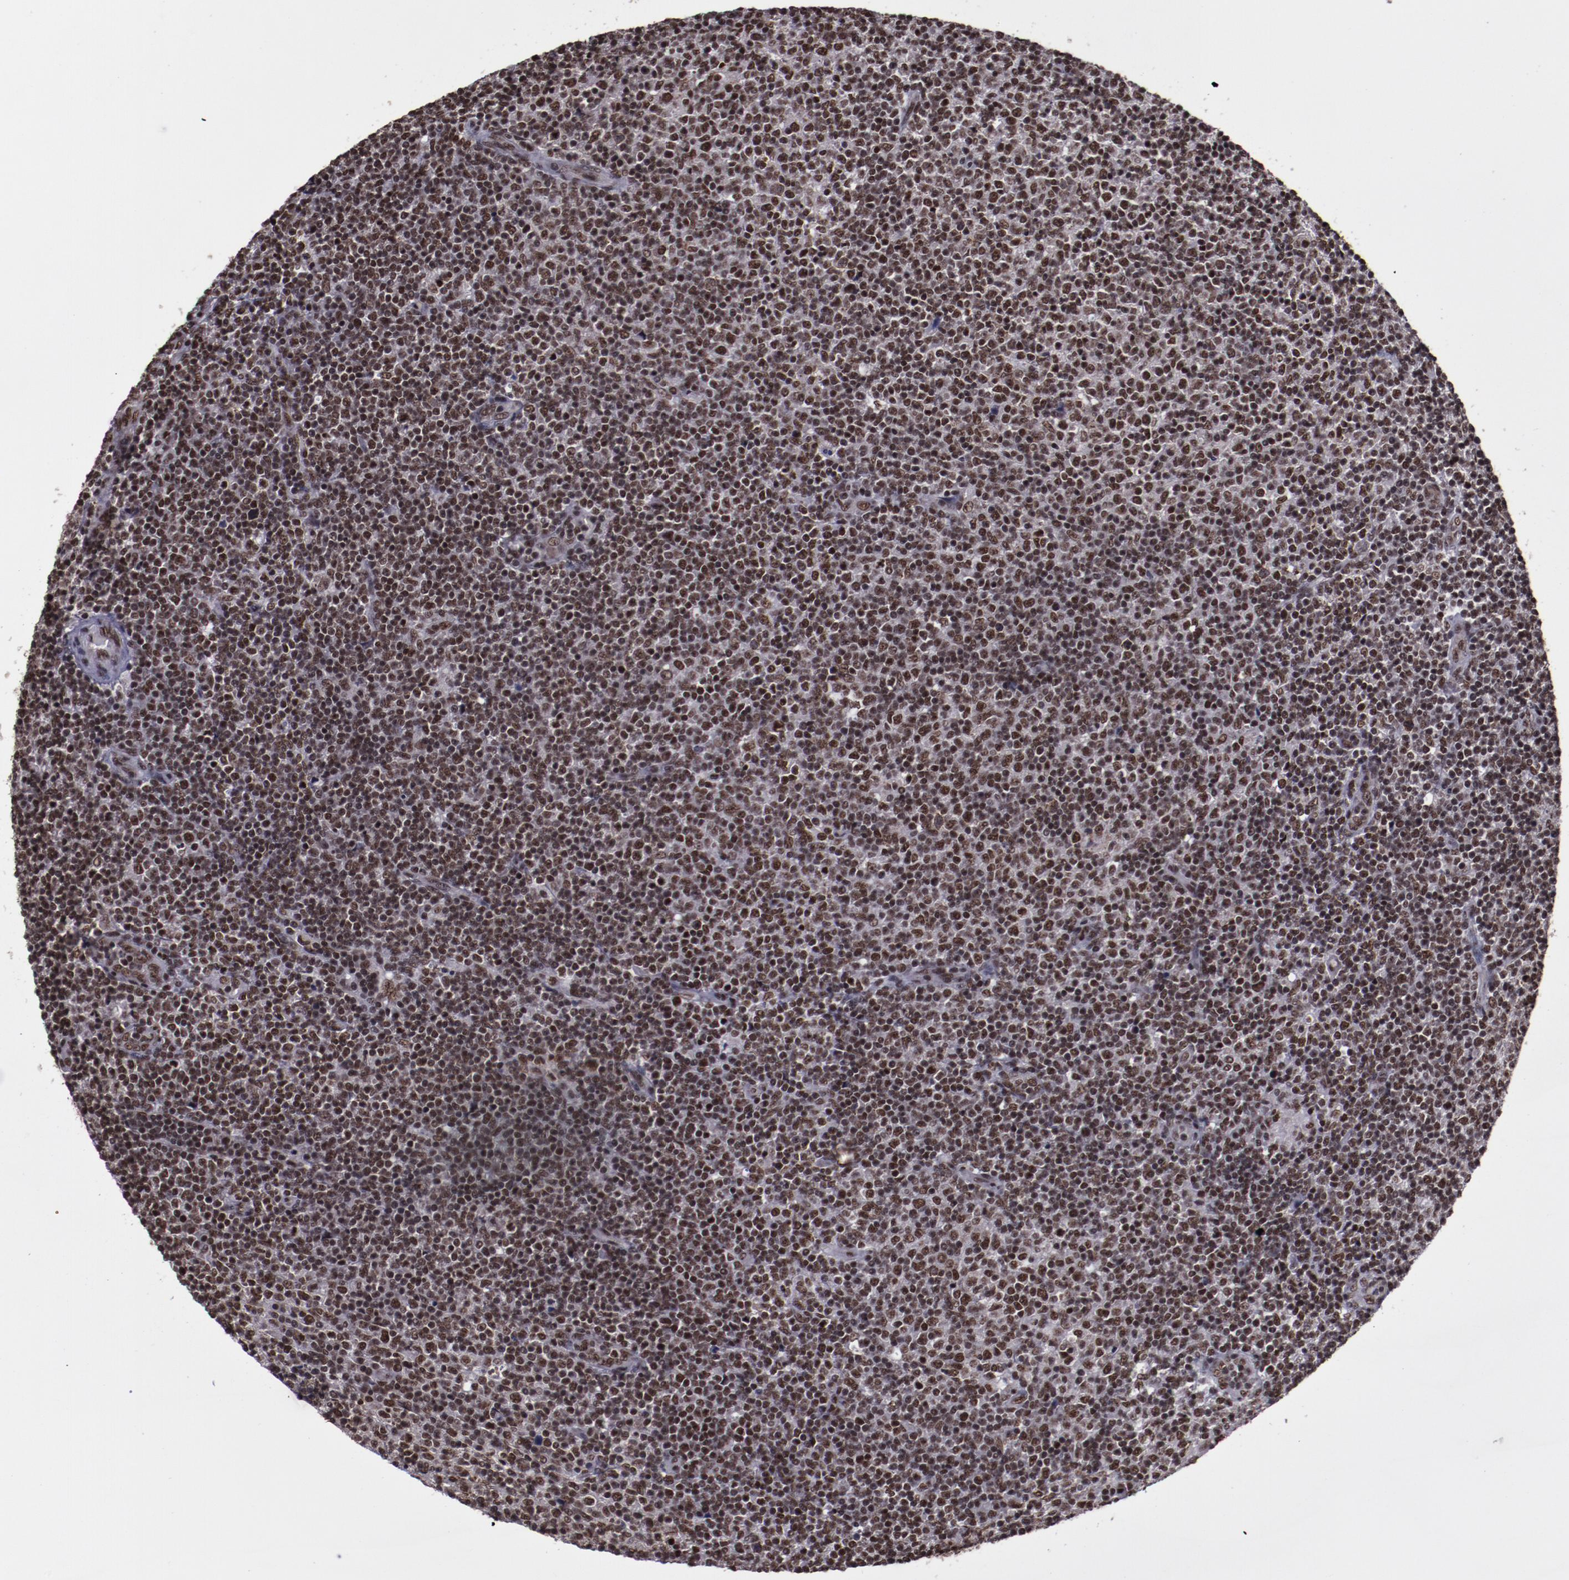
{"staining": {"intensity": "moderate", "quantity": ">75%", "location": "nuclear"}, "tissue": "lymphoma", "cell_type": "Tumor cells", "image_type": "cancer", "snomed": [{"axis": "morphology", "description": "Malignant lymphoma, non-Hodgkin's type, Low grade"}, {"axis": "topography", "description": "Lymph node"}], "caption": "Protein expression analysis of human low-grade malignant lymphoma, non-Hodgkin's type reveals moderate nuclear expression in about >75% of tumor cells. The protein is stained brown, and the nuclei are stained in blue (DAB IHC with brightfield microscopy, high magnification).", "gene": "ERH", "patient": {"sex": "male", "age": 70}}